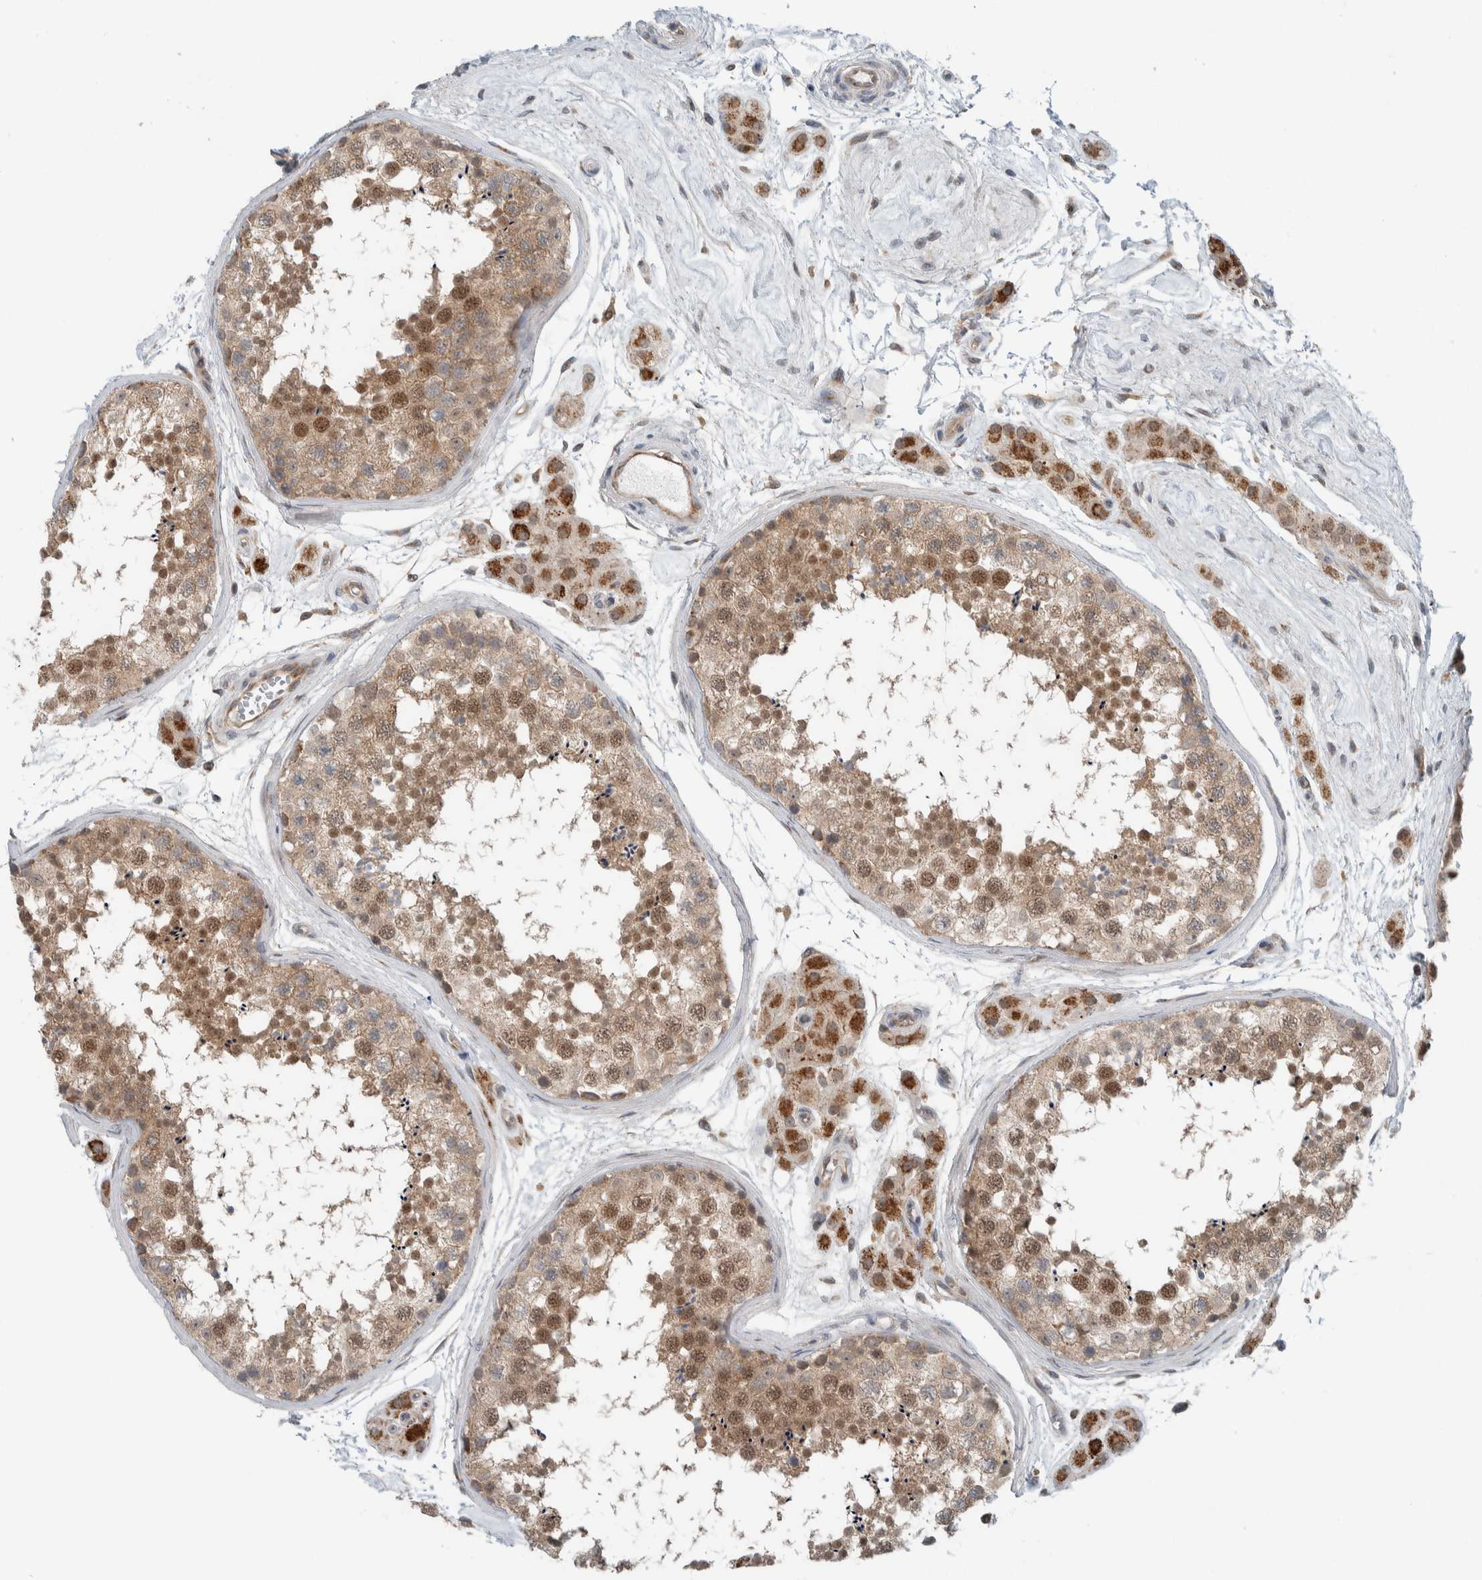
{"staining": {"intensity": "moderate", "quantity": ">75%", "location": "cytoplasmic/membranous,nuclear"}, "tissue": "testis", "cell_type": "Cells in seminiferous ducts", "image_type": "normal", "snomed": [{"axis": "morphology", "description": "Normal tissue, NOS"}, {"axis": "topography", "description": "Testis"}], "caption": "Immunohistochemistry (IHC) of normal testis displays medium levels of moderate cytoplasmic/membranous,nuclear expression in approximately >75% of cells in seminiferous ducts. (DAB (3,3'-diaminobenzidine) = brown stain, brightfield microscopy at high magnification).", "gene": "RERE", "patient": {"sex": "male", "age": 56}}